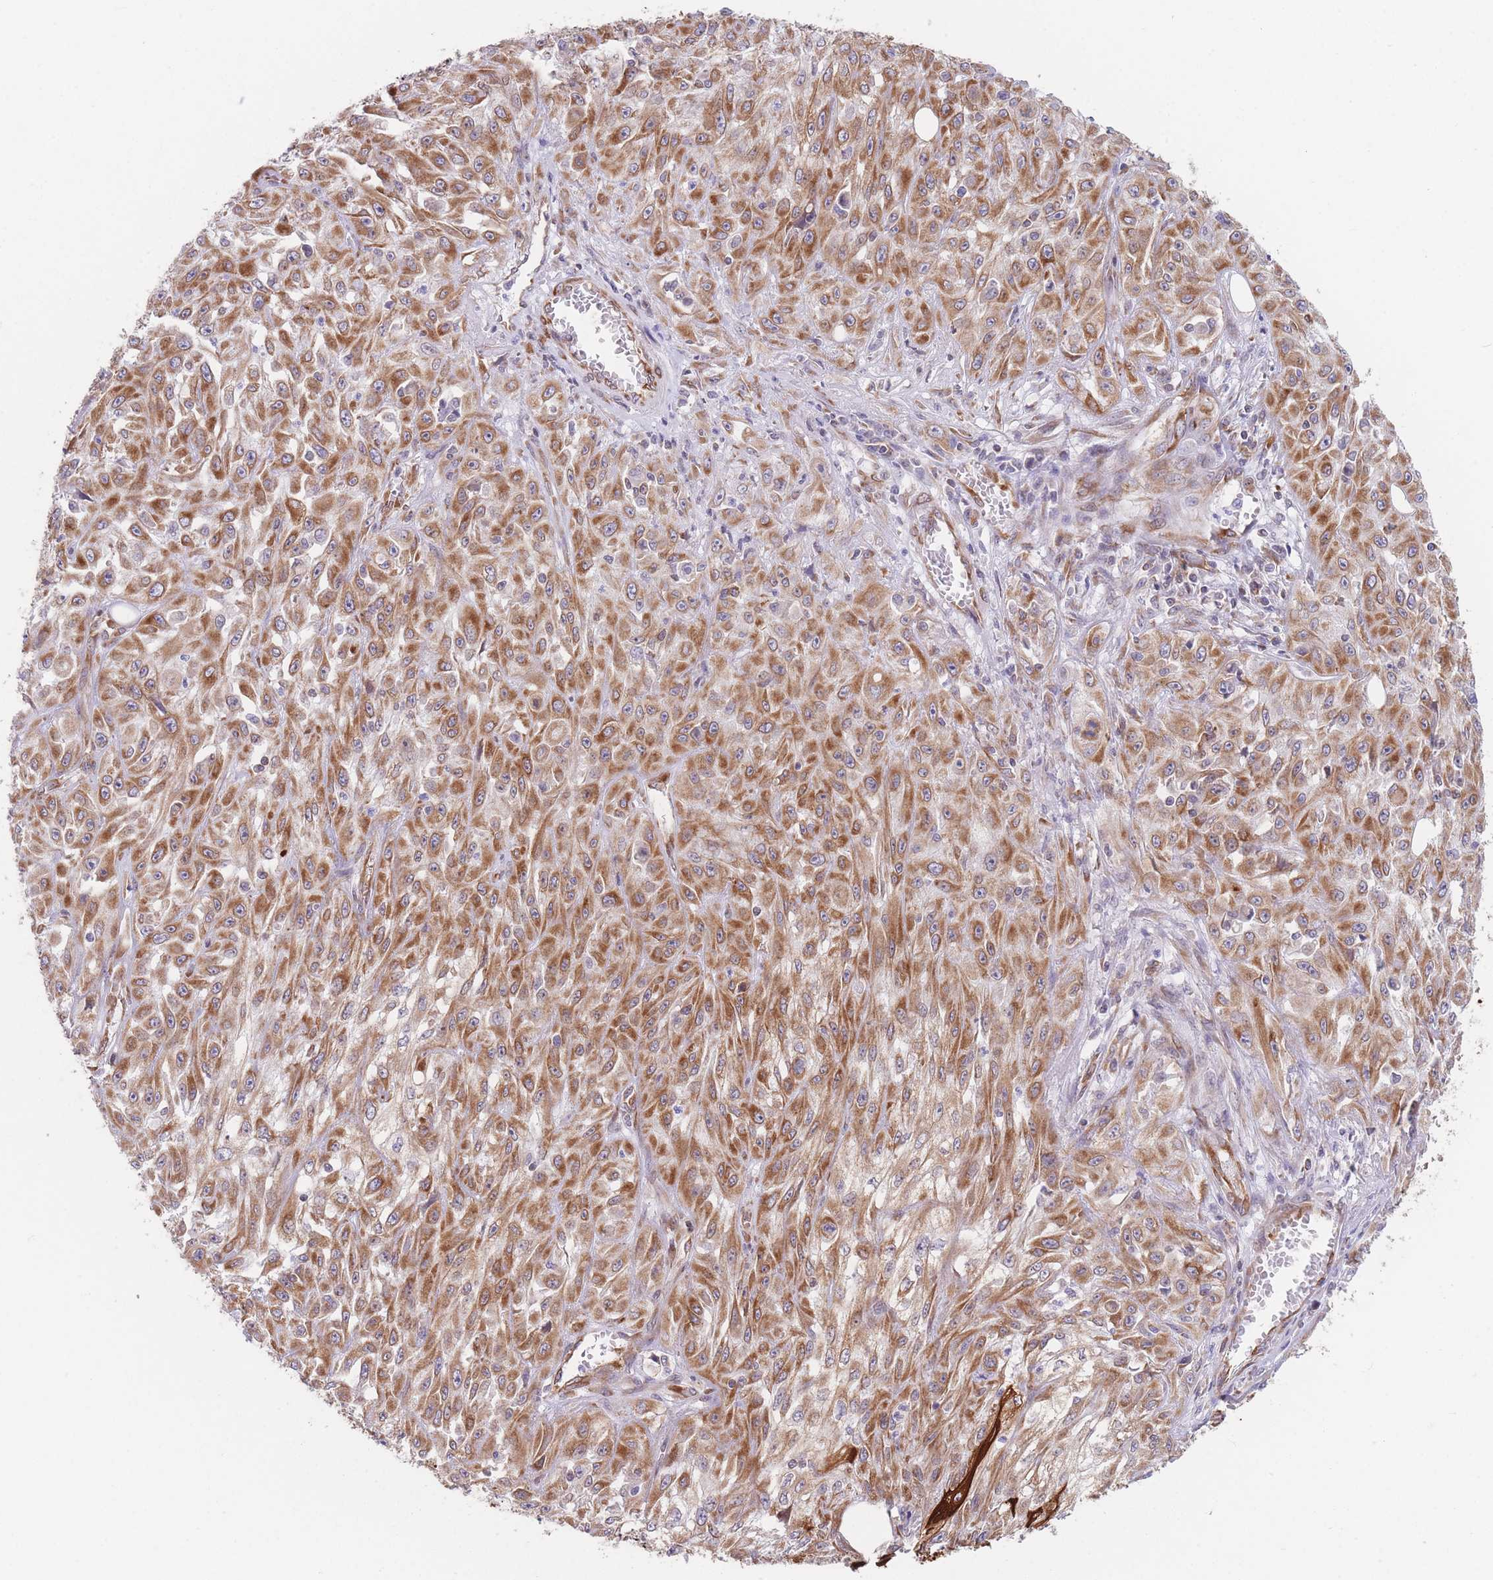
{"staining": {"intensity": "moderate", "quantity": ">75%", "location": "cytoplasmic/membranous"}, "tissue": "skin cancer", "cell_type": "Tumor cells", "image_type": "cancer", "snomed": [{"axis": "morphology", "description": "Squamous cell carcinoma, NOS"}, {"axis": "morphology", "description": "Squamous cell carcinoma, metastatic, NOS"}, {"axis": "topography", "description": "Skin"}, {"axis": "topography", "description": "Lymph node"}], "caption": "An IHC photomicrograph of neoplastic tissue is shown. Protein staining in brown highlights moderate cytoplasmic/membranous positivity in skin cancer within tumor cells.", "gene": "AK9", "patient": {"sex": "male", "age": 75}}